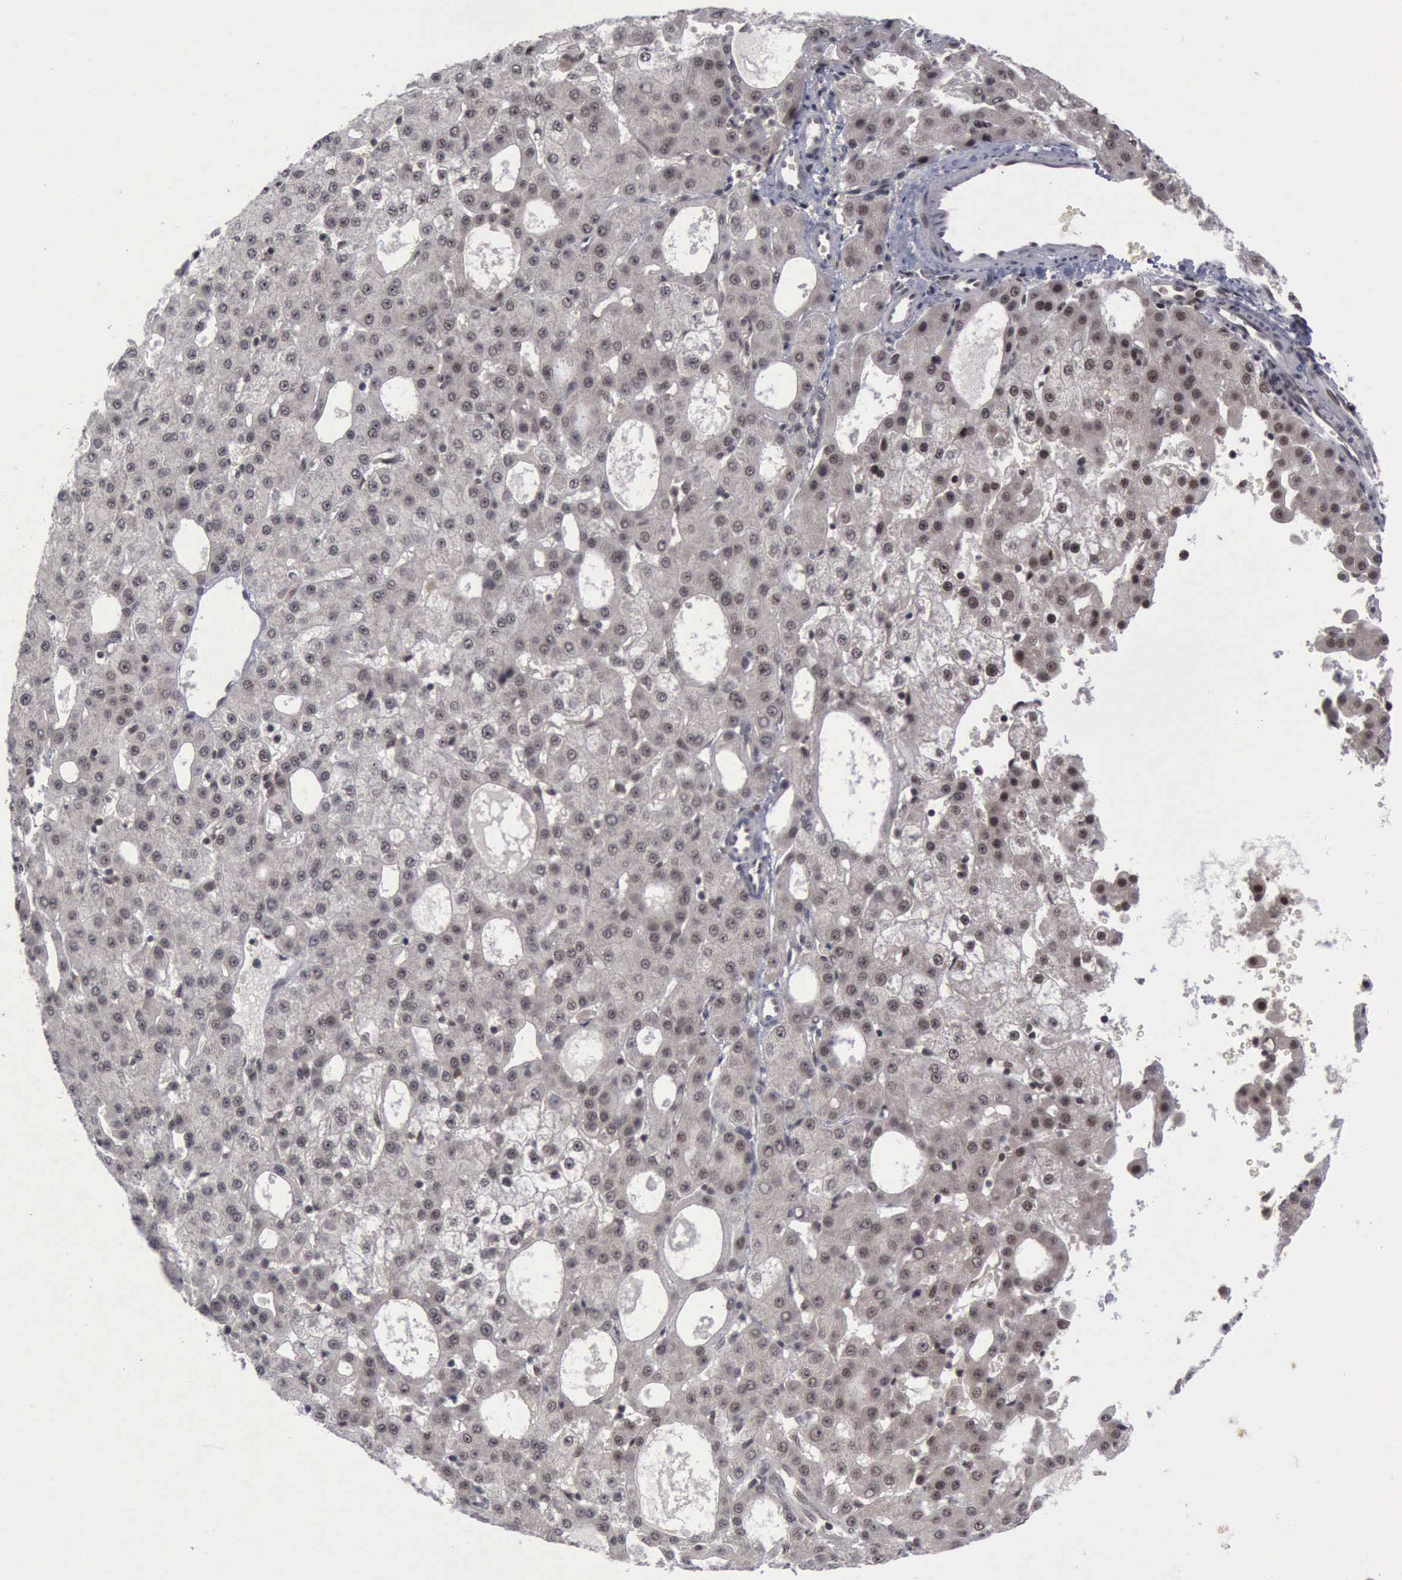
{"staining": {"intensity": "negative", "quantity": "none", "location": "none"}, "tissue": "liver cancer", "cell_type": "Tumor cells", "image_type": "cancer", "snomed": [{"axis": "morphology", "description": "Carcinoma, Hepatocellular, NOS"}, {"axis": "topography", "description": "Liver"}], "caption": "IHC photomicrograph of neoplastic tissue: human liver cancer (hepatocellular carcinoma) stained with DAB (3,3'-diaminobenzidine) exhibits no significant protein staining in tumor cells.", "gene": "ATM", "patient": {"sex": "male", "age": 47}}